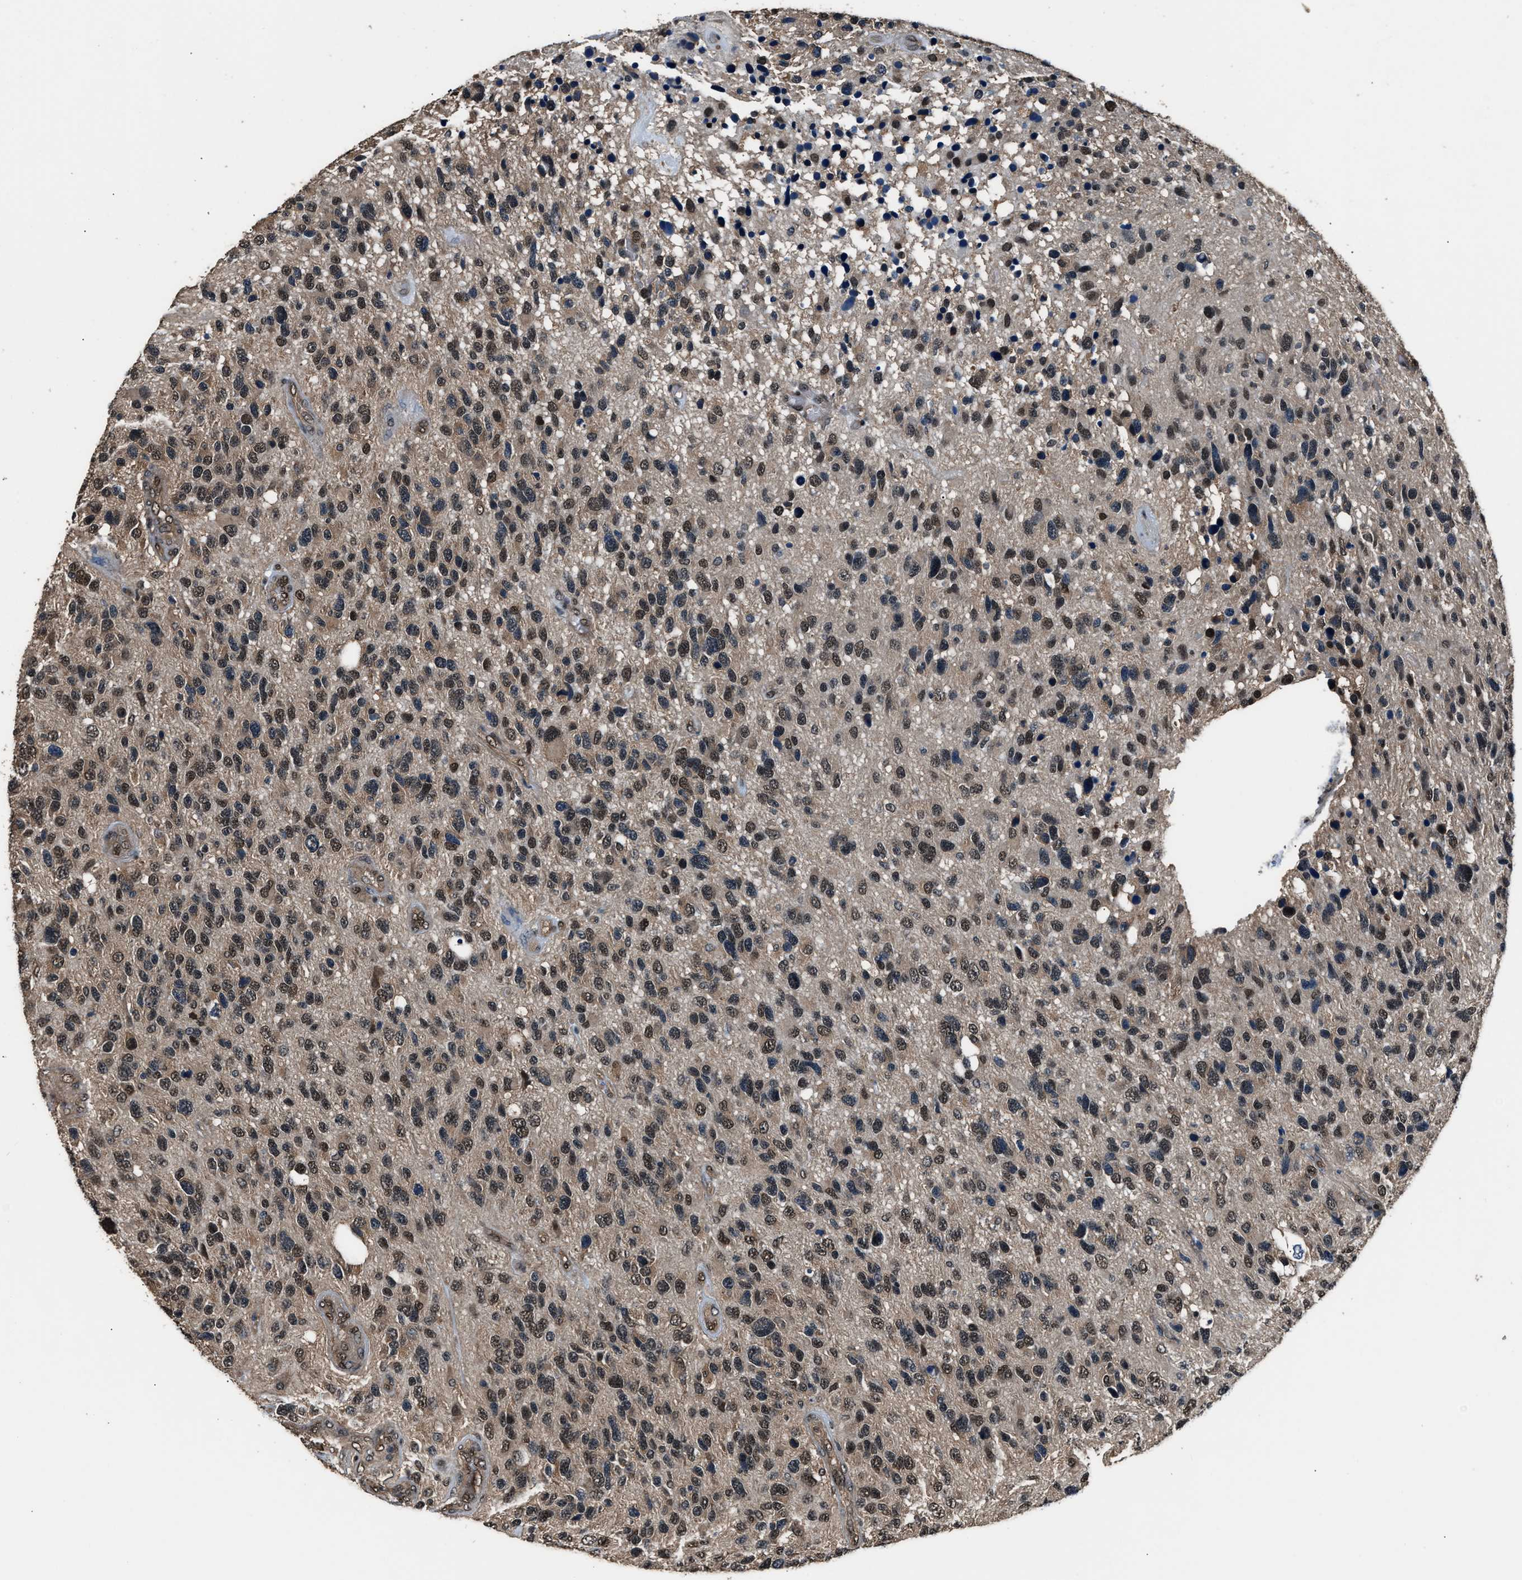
{"staining": {"intensity": "moderate", "quantity": ">75%", "location": "nuclear"}, "tissue": "glioma", "cell_type": "Tumor cells", "image_type": "cancer", "snomed": [{"axis": "morphology", "description": "Glioma, malignant, High grade"}, {"axis": "topography", "description": "Brain"}], "caption": "IHC image of neoplastic tissue: high-grade glioma (malignant) stained using immunohistochemistry (IHC) reveals medium levels of moderate protein expression localized specifically in the nuclear of tumor cells, appearing as a nuclear brown color.", "gene": "DFFA", "patient": {"sex": "female", "age": 58}}